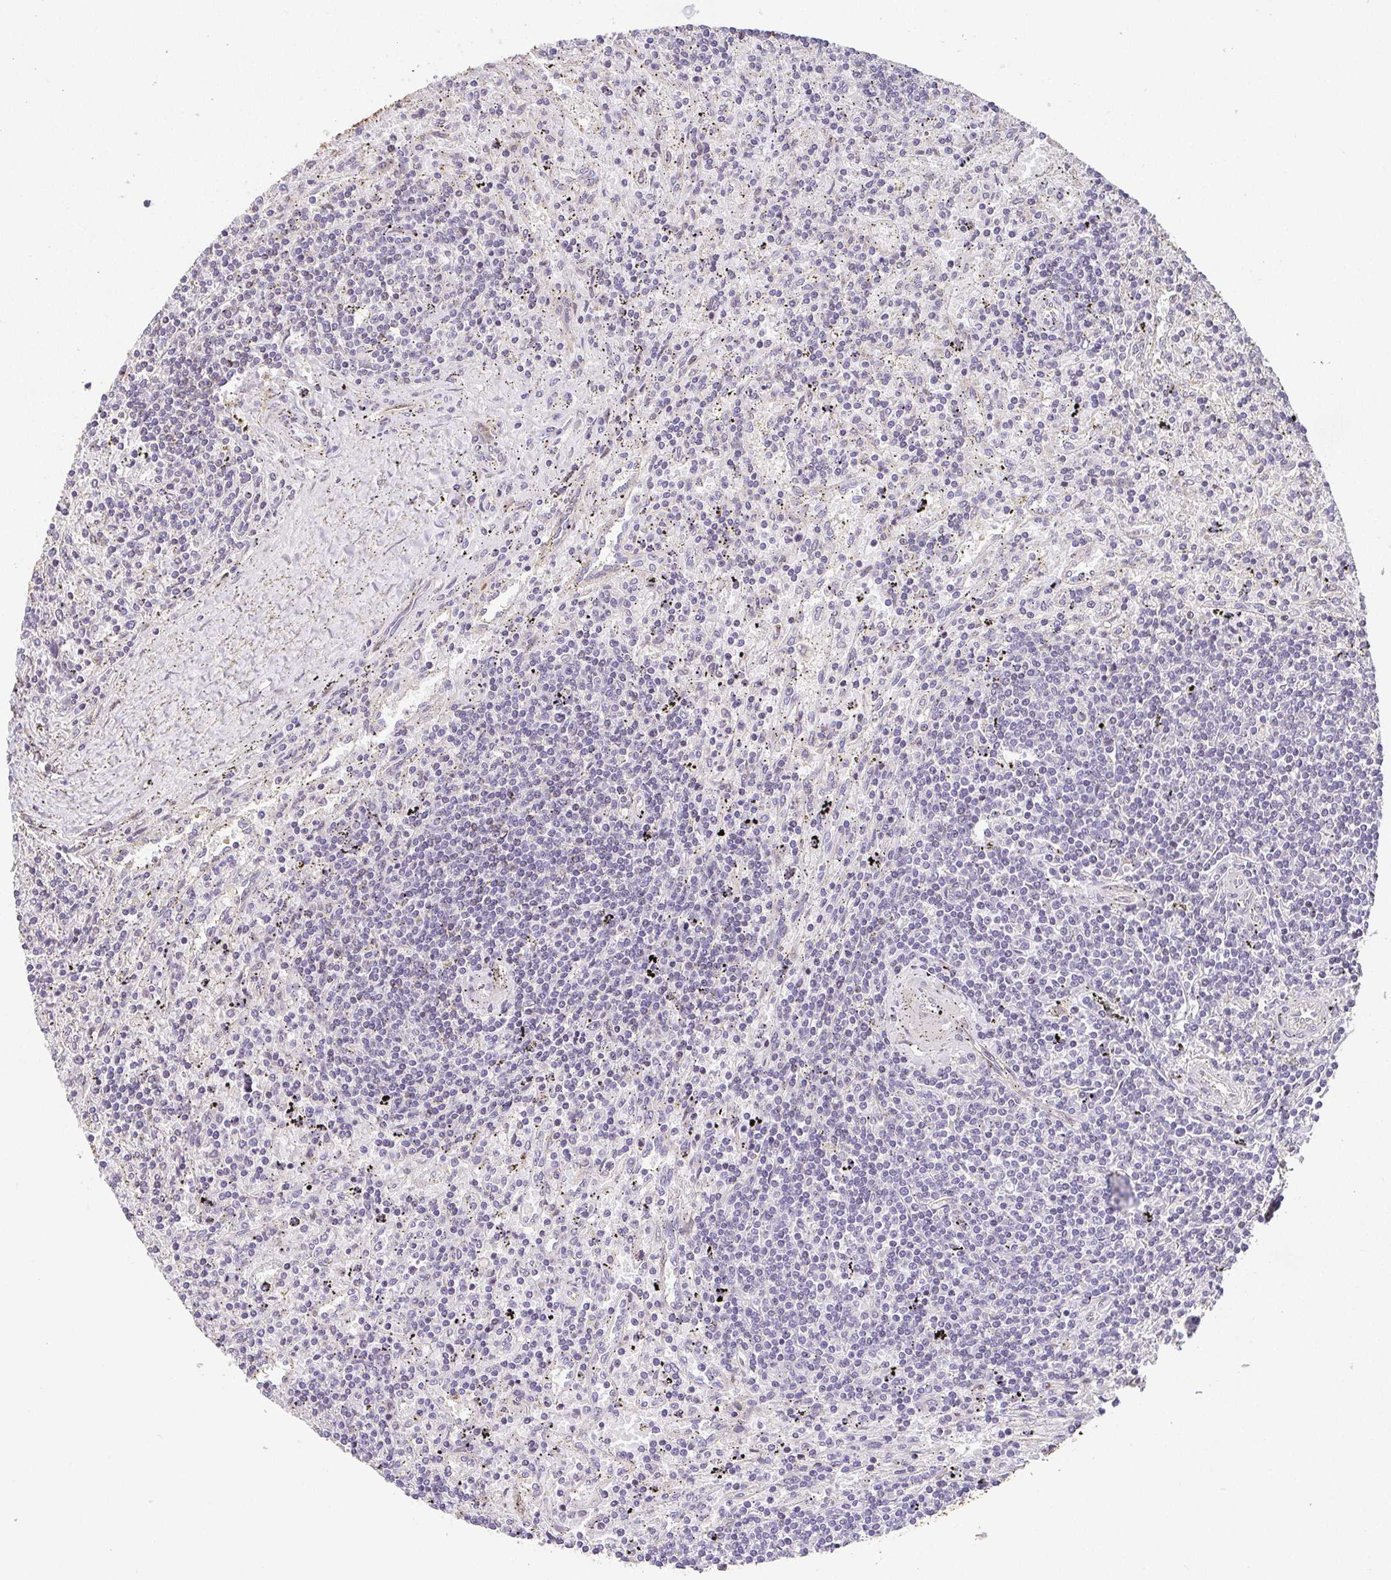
{"staining": {"intensity": "negative", "quantity": "none", "location": "none"}, "tissue": "lymphoma", "cell_type": "Tumor cells", "image_type": "cancer", "snomed": [{"axis": "morphology", "description": "Malignant lymphoma, non-Hodgkin's type, Low grade"}, {"axis": "topography", "description": "Spleen"}], "caption": "Micrograph shows no protein positivity in tumor cells of malignant lymphoma, non-Hodgkin's type (low-grade) tissue.", "gene": "RUNDC3B", "patient": {"sex": "male", "age": 76}}